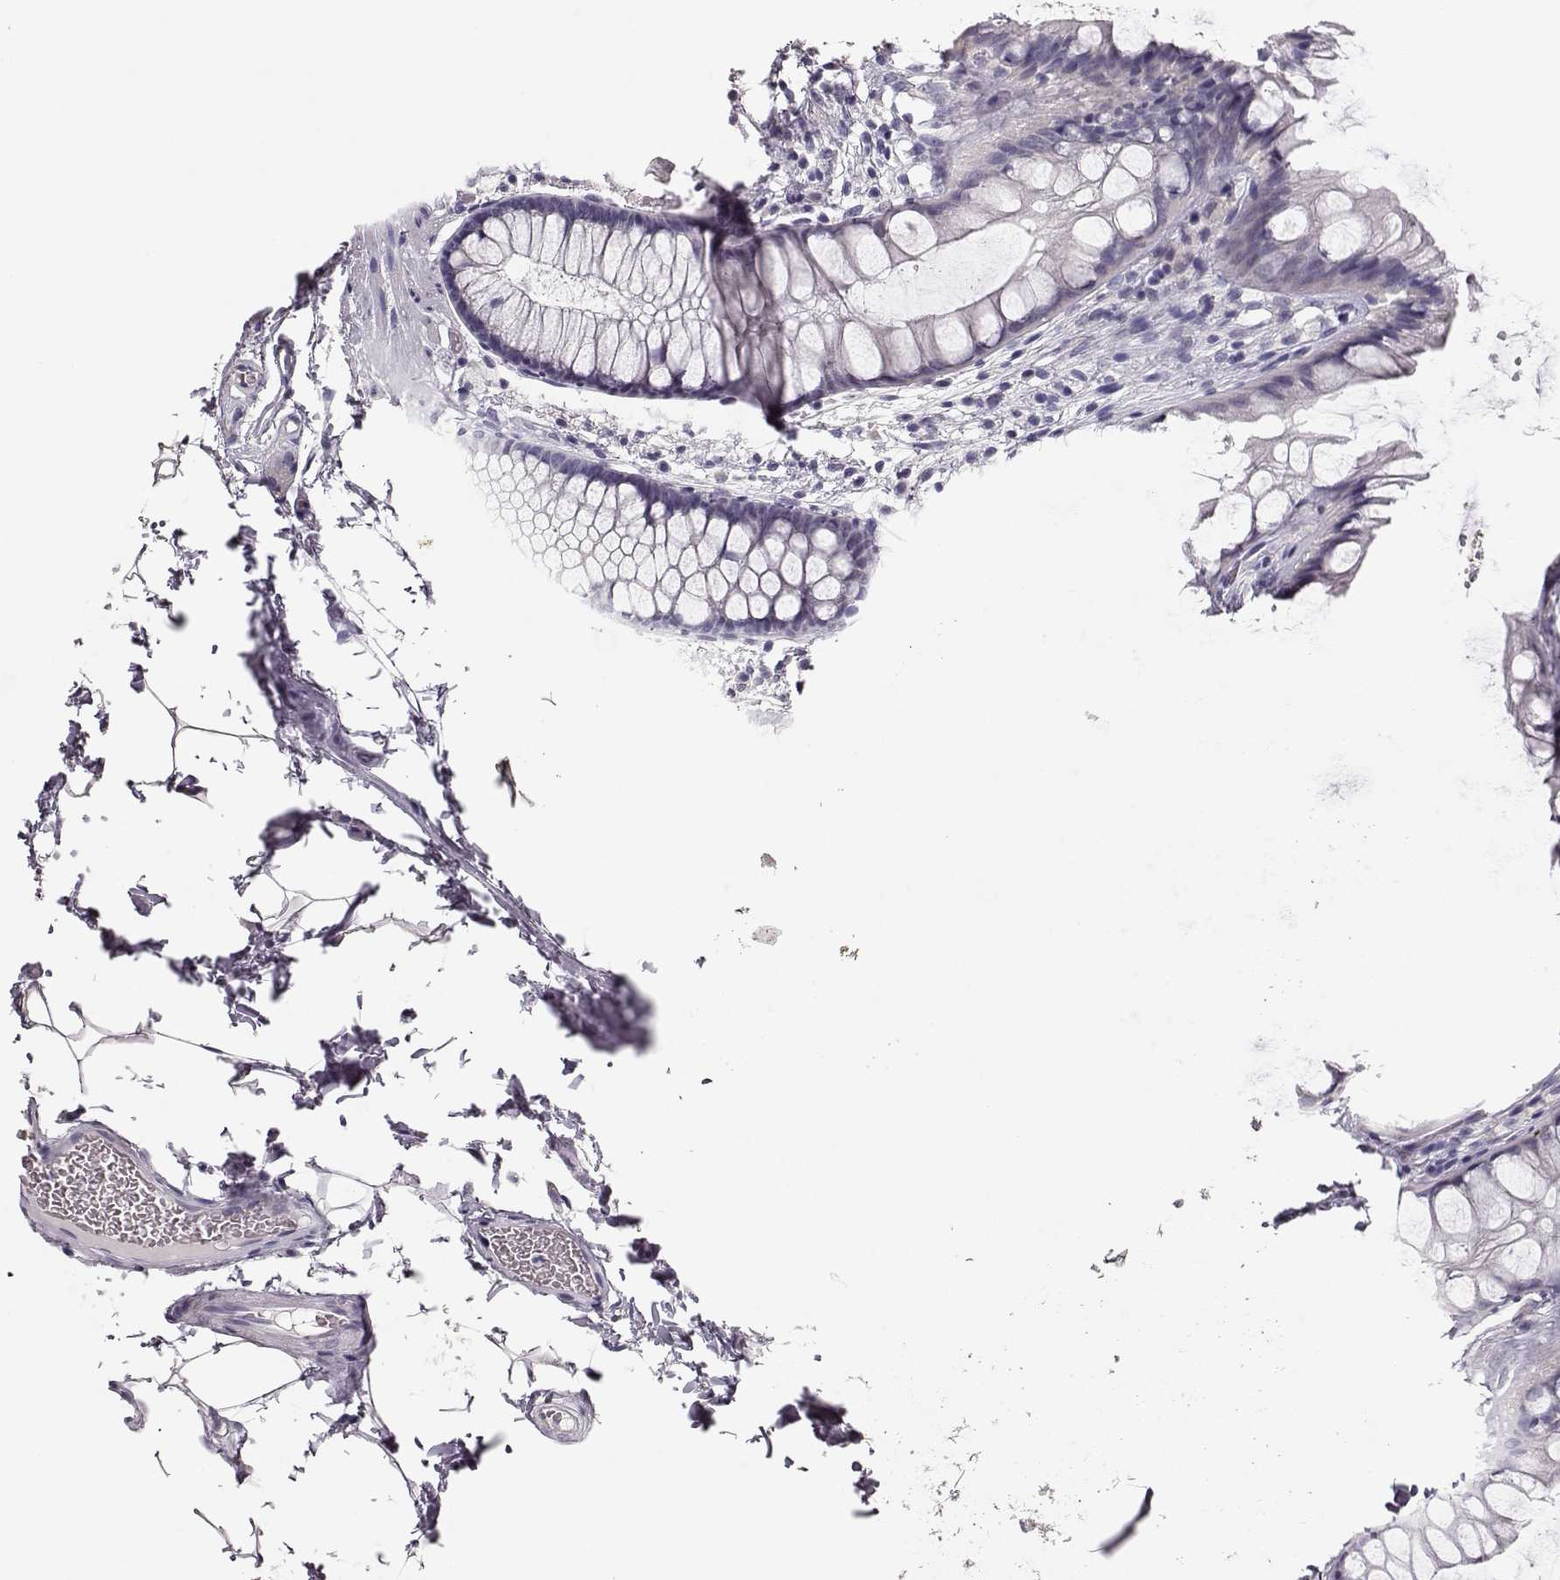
{"staining": {"intensity": "negative", "quantity": "none", "location": "none"}, "tissue": "rectum", "cell_type": "Glandular cells", "image_type": "normal", "snomed": [{"axis": "morphology", "description": "Normal tissue, NOS"}, {"axis": "topography", "description": "Rectum"}], "caption": "An IHC micrograph of normal rectum is shown. There is no staining in glandular cells of rectum.", "gene": "MAGEC1", "patient": {"sex": "female", "age": 62}}